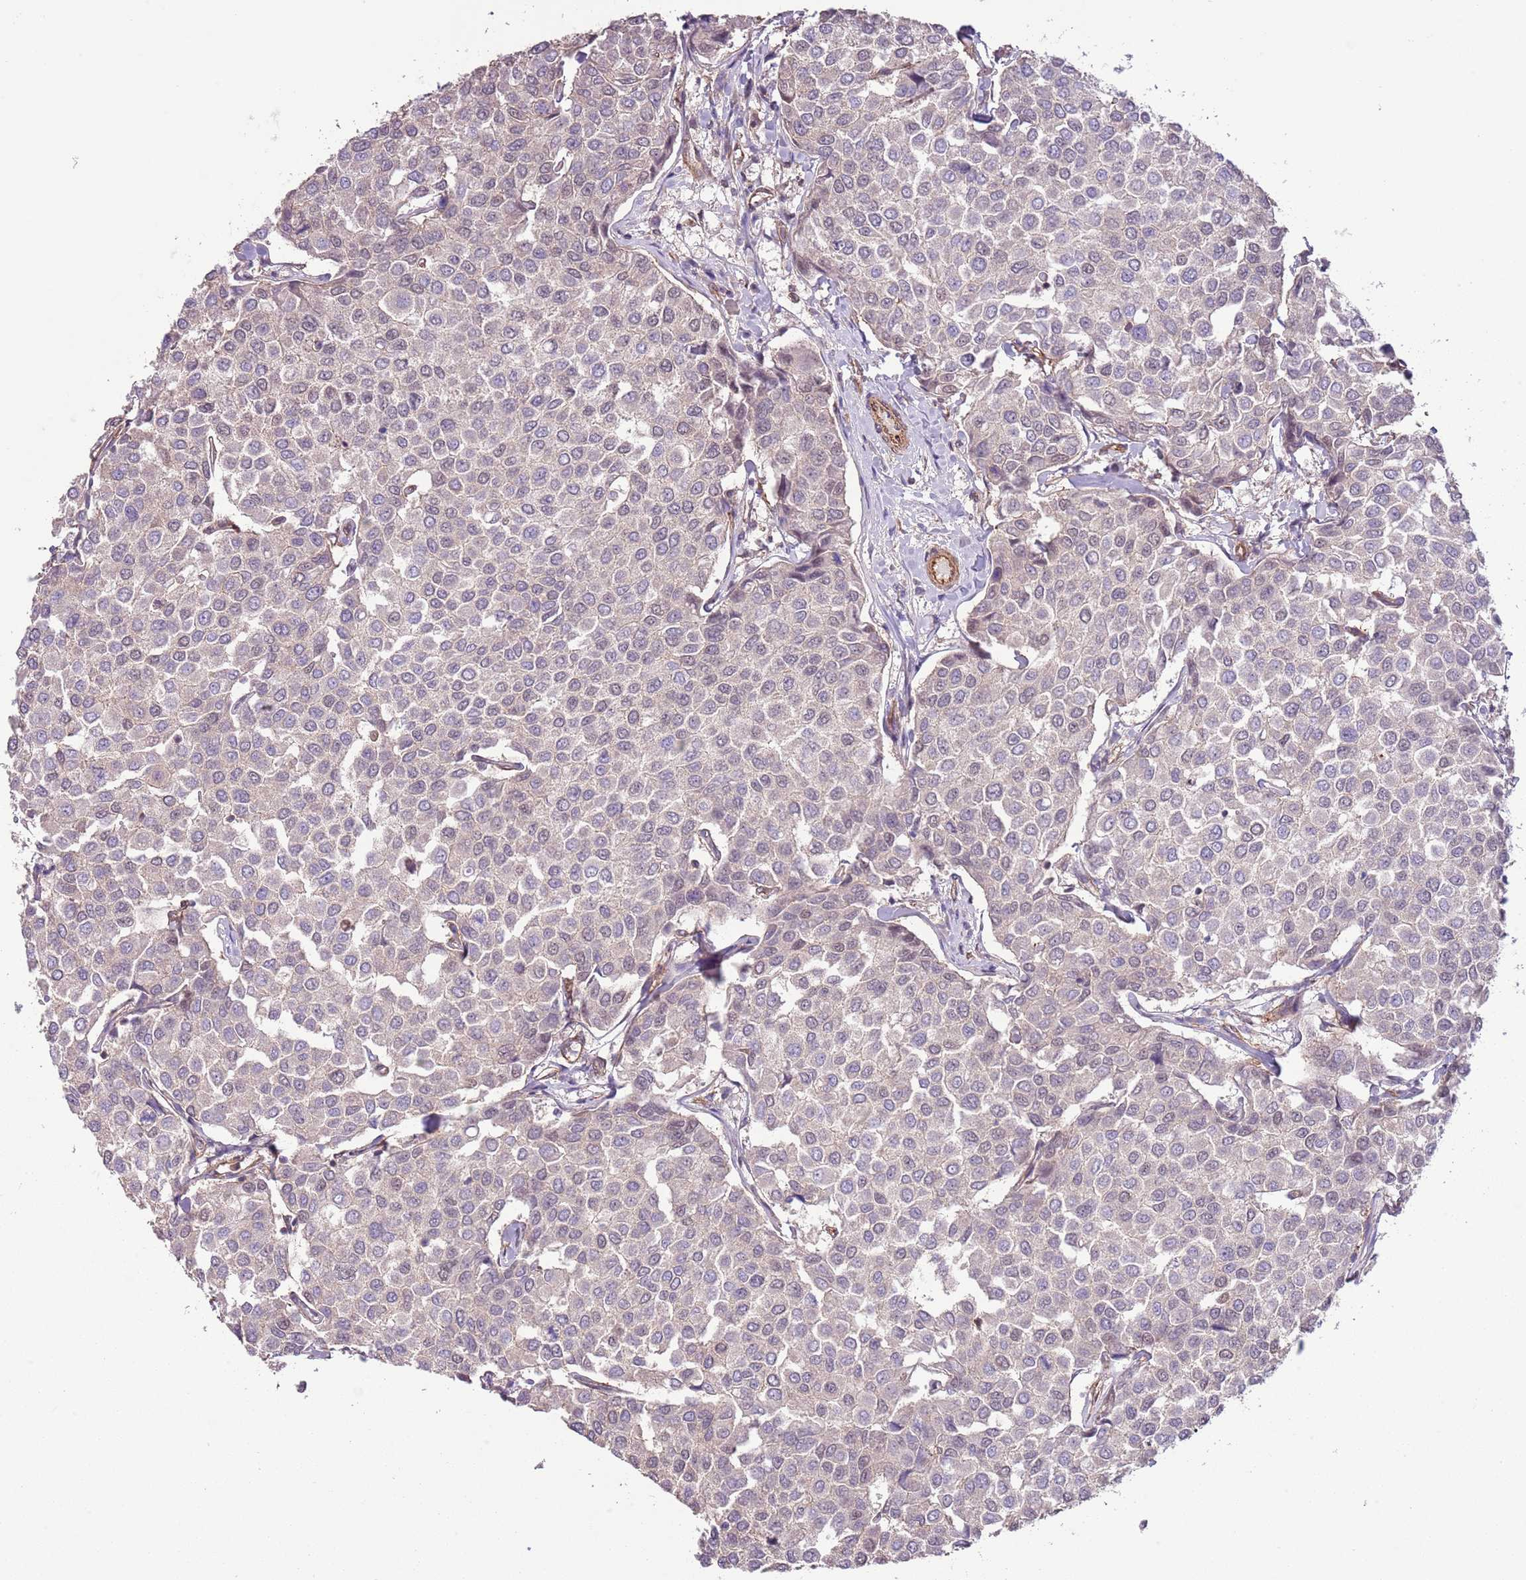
{"staining": {"intensity": "negative", "quantity": "none", "location": "none"}, "tissue": "breast cancer", "cell_type": "Tumor cells", "image_type": "cancer", "snomed": [{"axis": "morphology", "description": "Duct carcinoma"}, {"axis": "topography", "description": "Breast"}], "caption": "DAB (3,3'-diaminobenzidine) immunohistochemical staining of human breast cancer exhibits no significant positivity in tumor cells. (DAB (3,3'-diaminobenzidine) IHC, high magnification).", "gene": "LPIN2", "patient": {"sex": "female", "age": 55}}